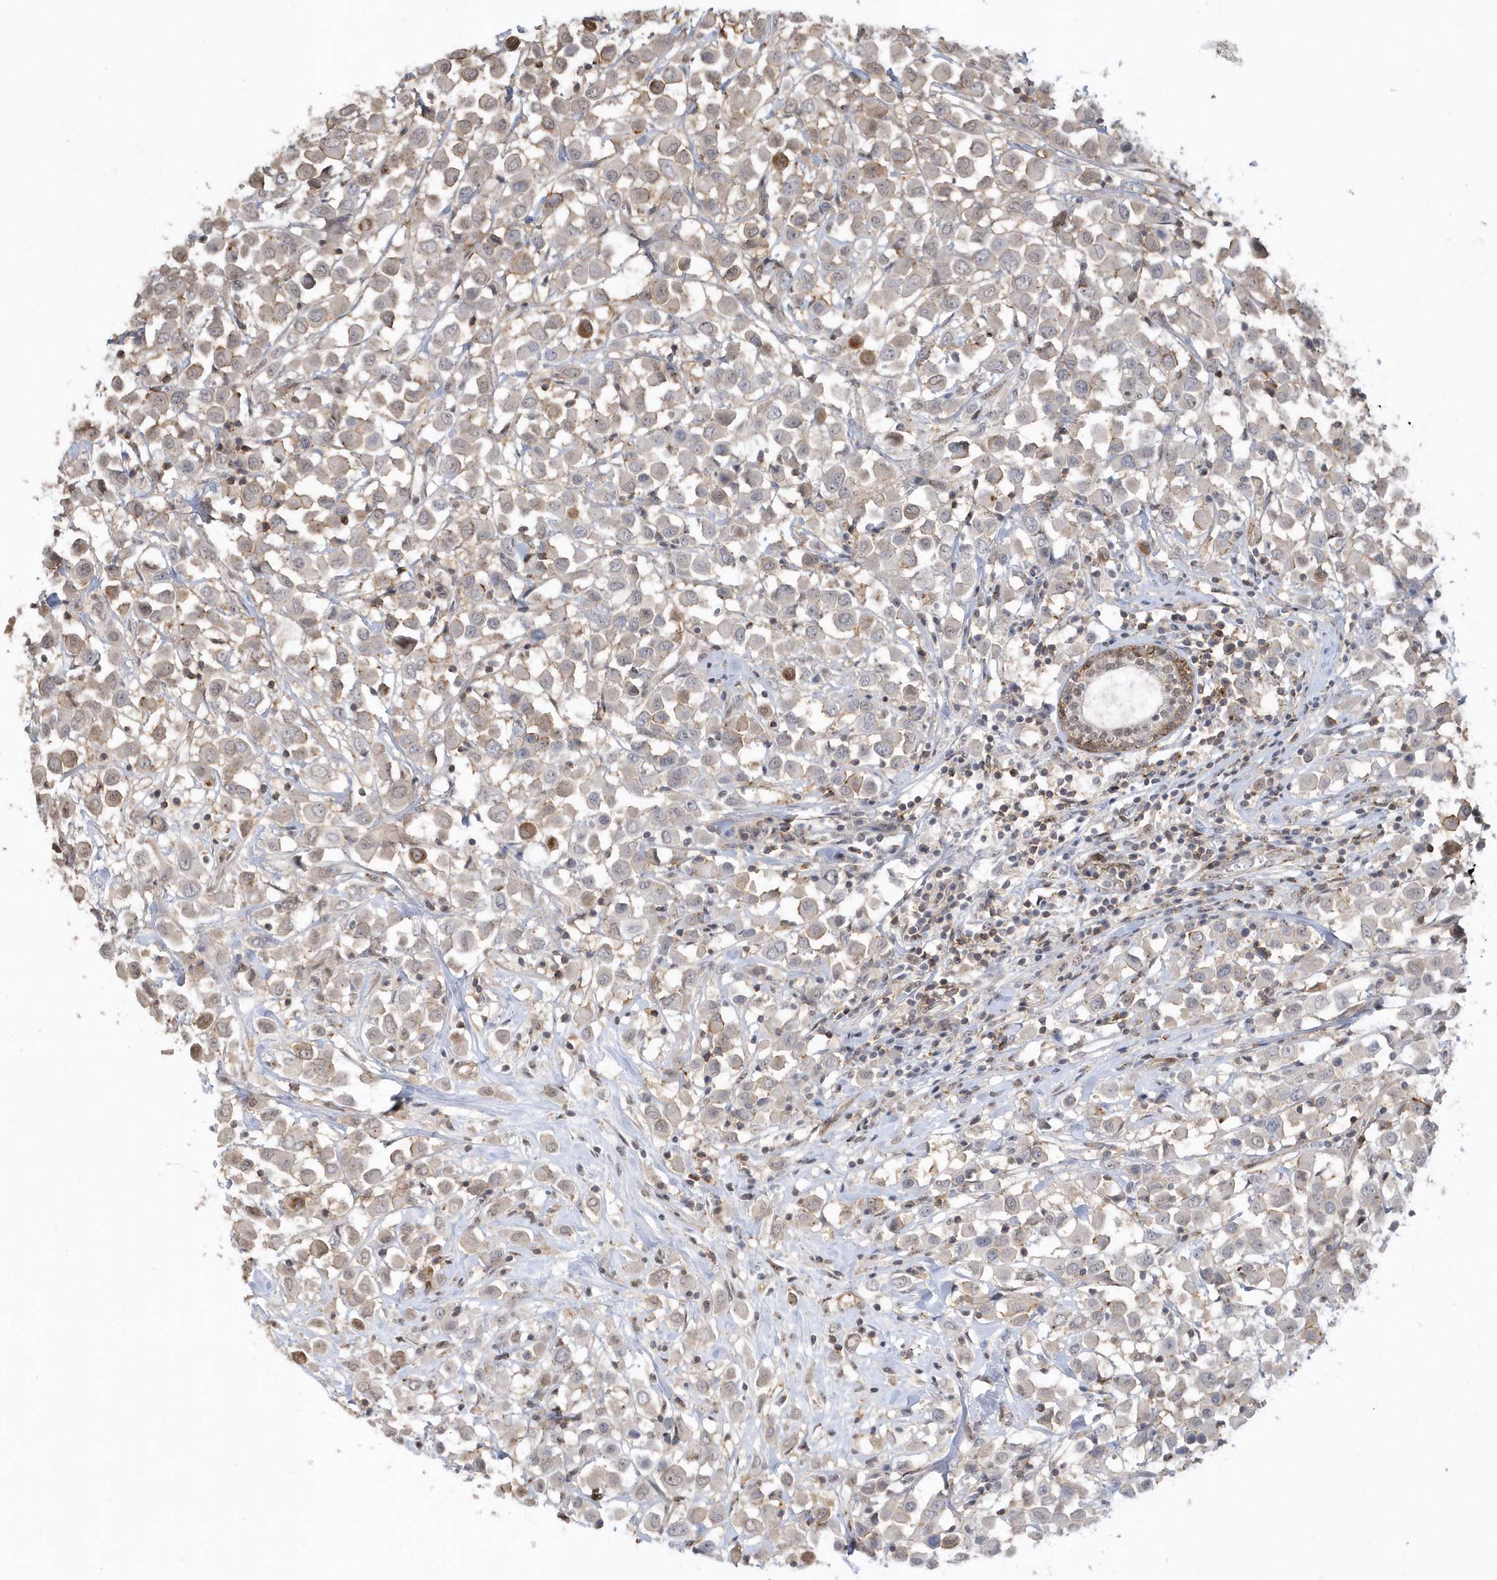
{"staining": {"intensity": "moderate", "quantity": "<25%", "location": "cytoplasmic/membranous"}, "tissue": "breast cancer", "cell_type": "Tumor cells", "image_type": "cancer", "snomed": [{"axis": "morphology", "description": "Duct carcinoma"}, {"axis": "topography", "description": "Breast"}], "caption": "Moderate cytoplasmic/membranous expression for a protein is appreciated in about <25% of tumor cells of breast cancer using immunohistochemistry.", "gene": "CRIP3", "patient": {"sex": "female", "age": 61}}